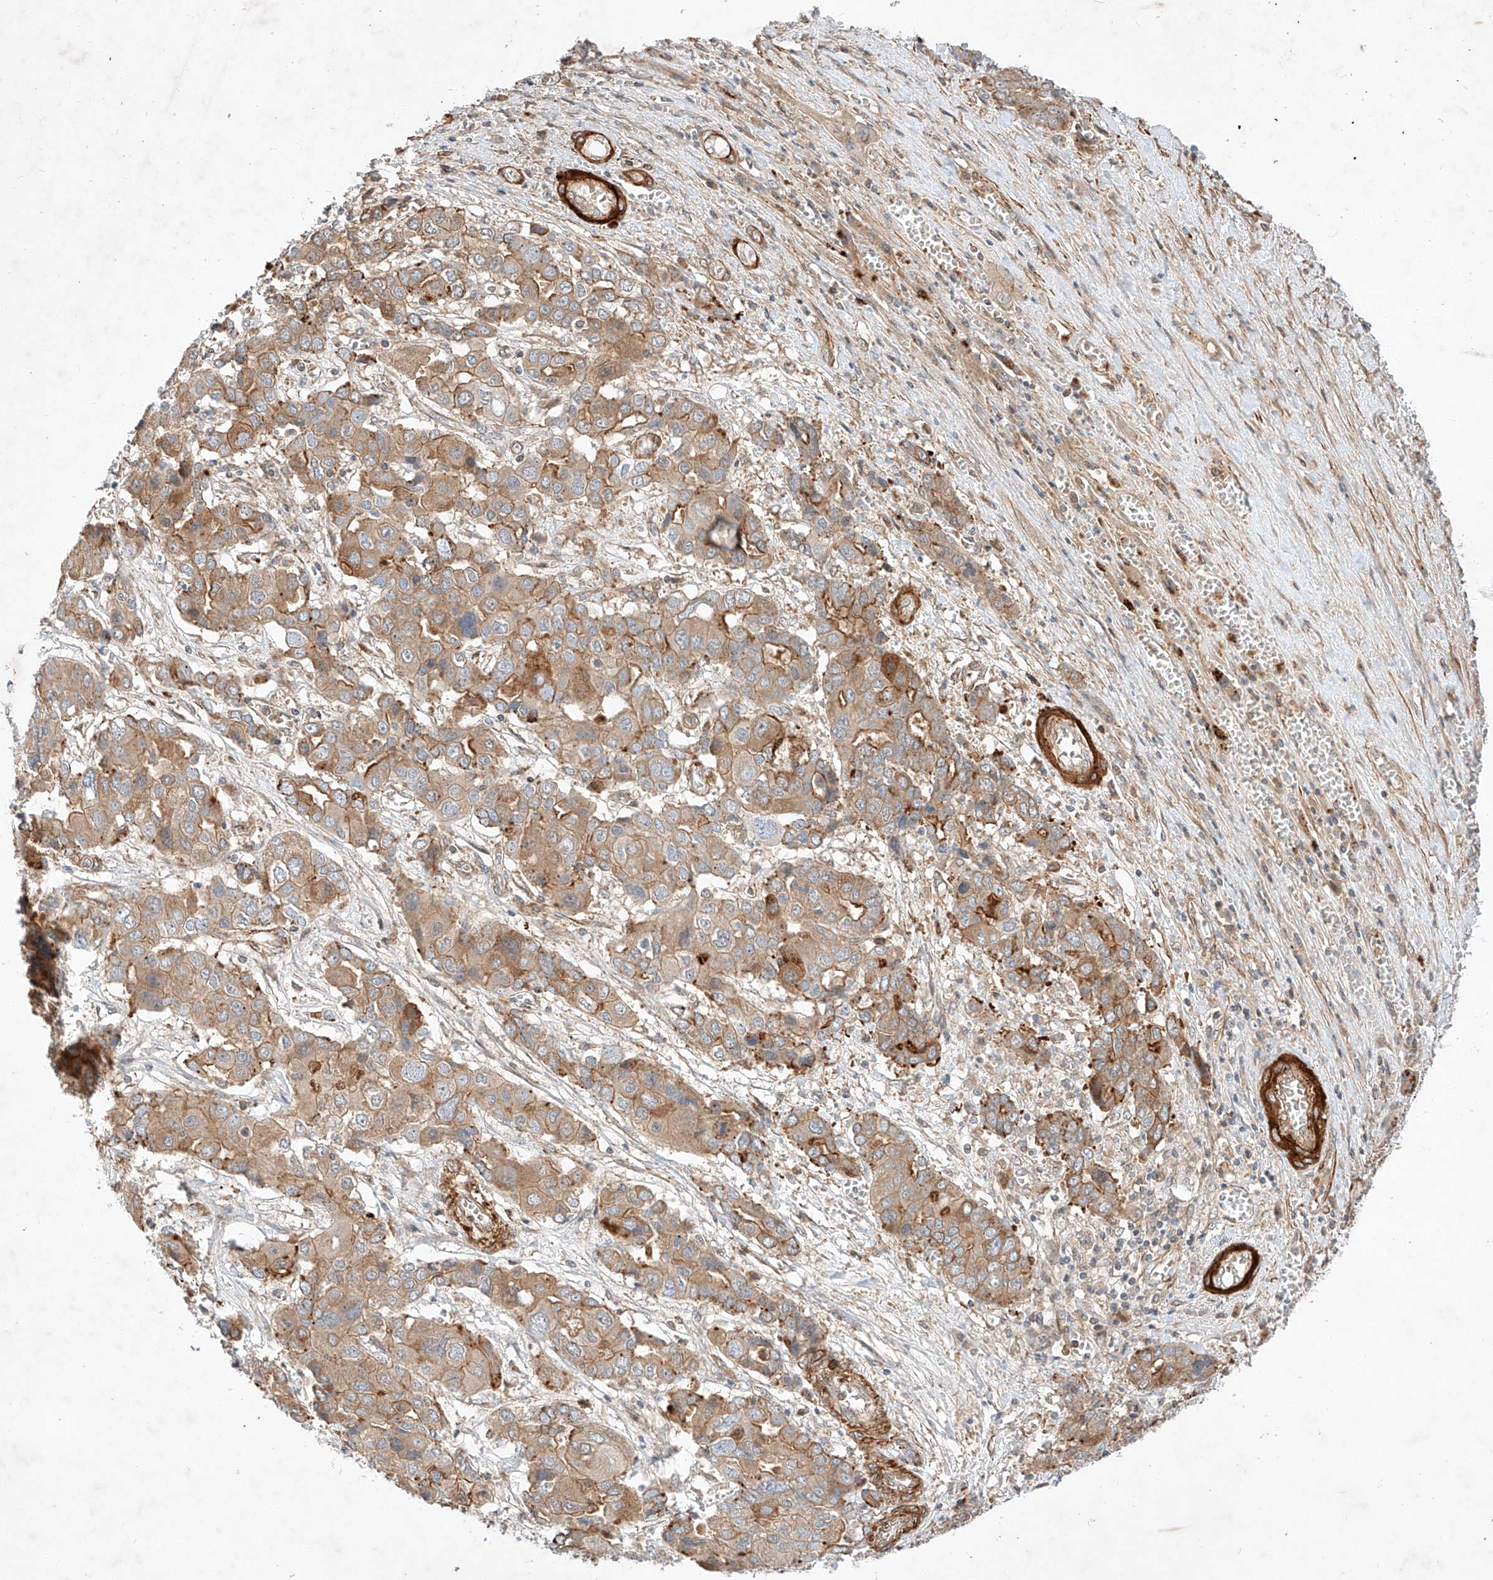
{"staining": {"intensity": "moderate", "quantity": ">75%", "location": "cytoplasmic/membranous"}, "tissue": "liver cancer", "cell_type": "Tumor cells", "image_type": "cancer", "snomed": [{"axis": "morphology", "description": "Cholangiocarcinoma"}, {"axis": "topography", "description": "Liver"}], "caption": "A high-resolution photomicrograph shows immunohistochemistry (IHC) staining of liver cholangiocarcinoma, which reveals moderate cytoplasmic/membranous positivity in approximately >75% of tumor cells.", "gene": "ARHGAP33", "patient": {"sex": "male", "age": 67}}